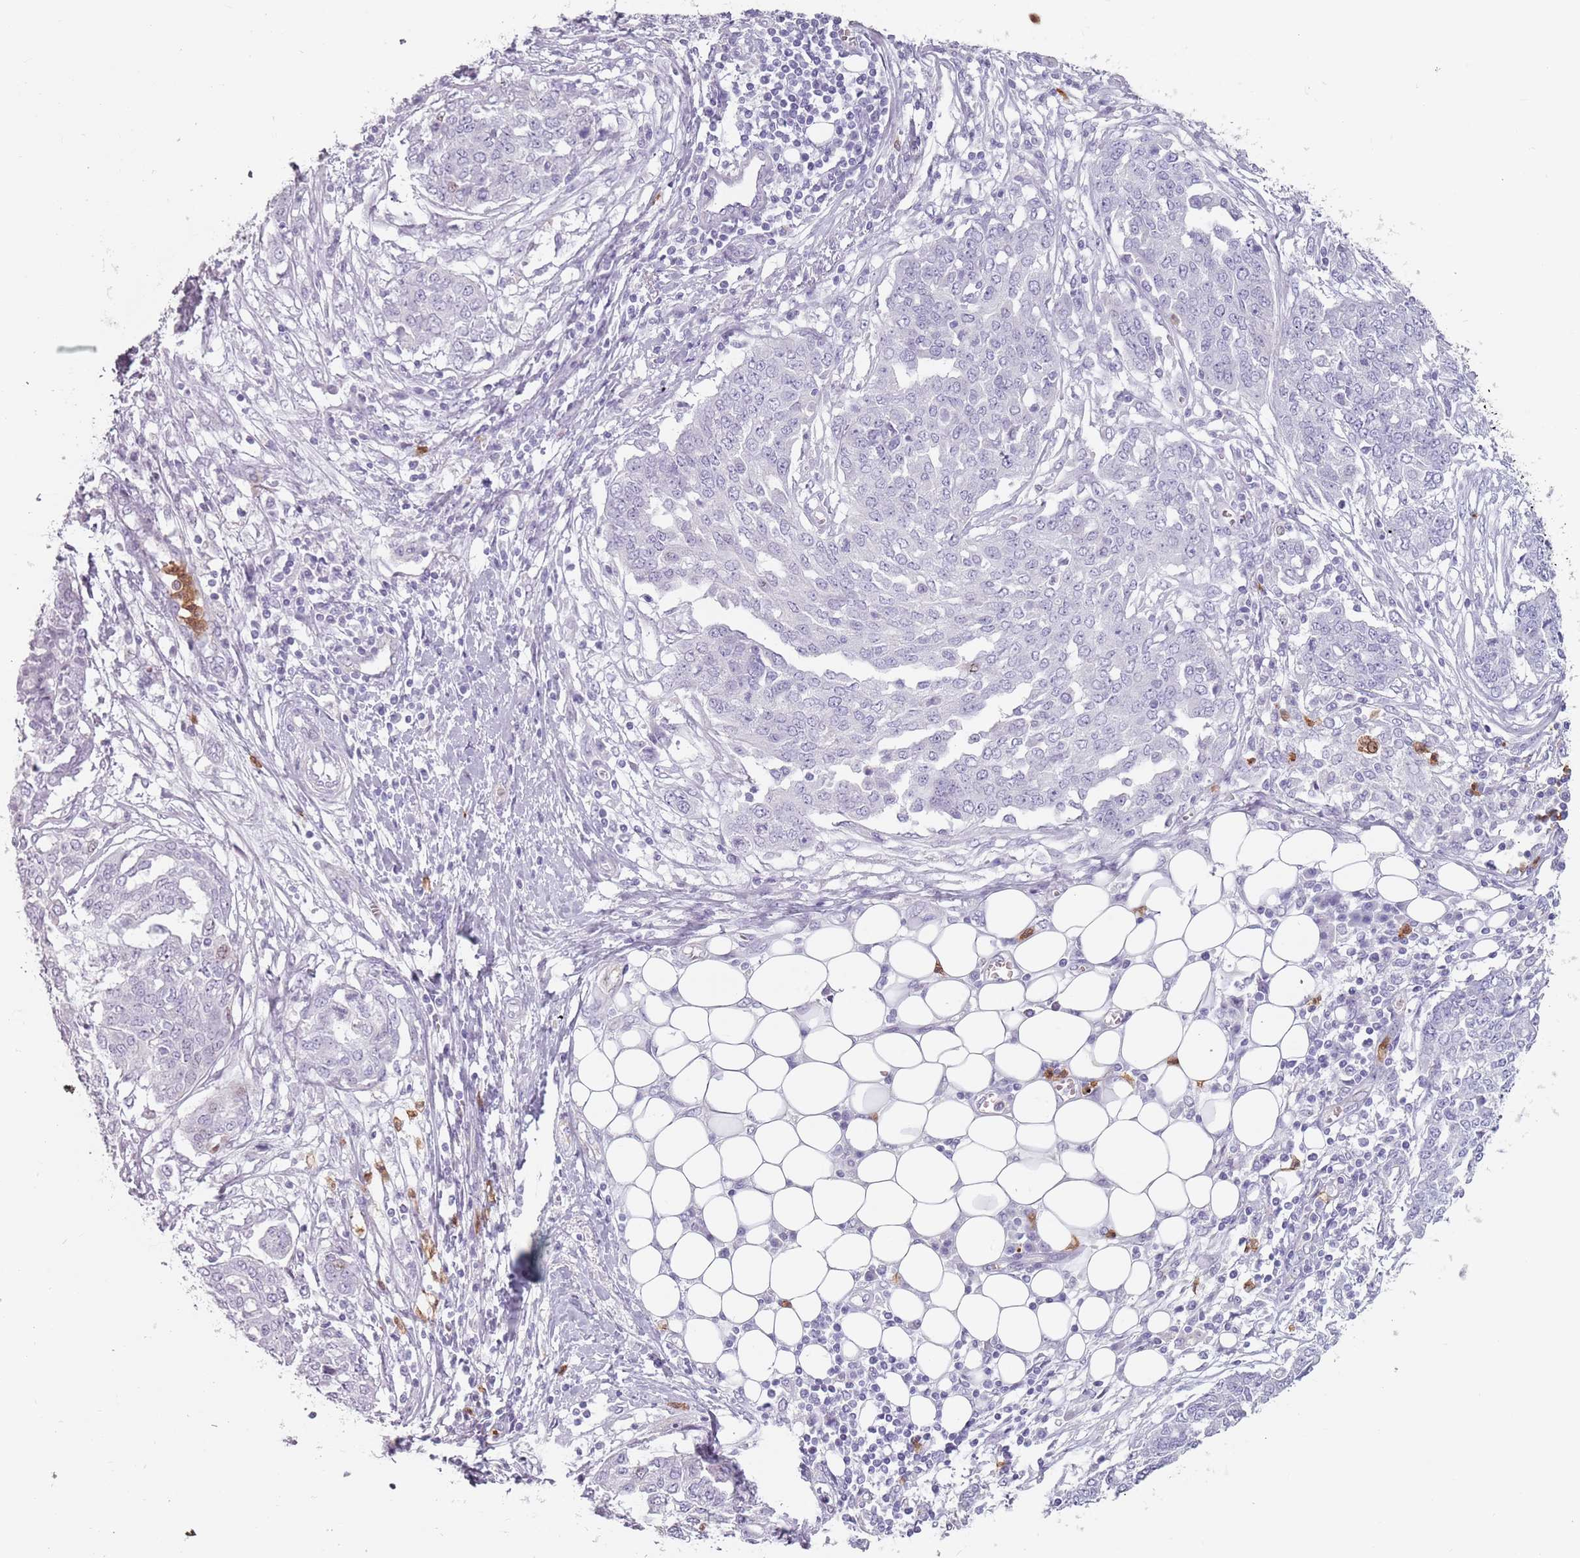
{"staining": {"intensity": "negative", "quantity": "none", "location": "none"}, "tissue": "ovarian cancer", "cell_type": "Tumor cells", "image_type": "cancer", "snomed": [{"axis": "morphology", "description": "Cystadenocarcinoma, serous, NOS"}, {"axis": "topography", "description": "Soft tissue"}, {"axis": "topography", "description": "Ovary"}], "caption": "This is an IHC histopathology image of ovarian cancer. There is no expression in tumor cells.", "gene": "ZNF584", "patient": {"sex": "female", "age": 57}}